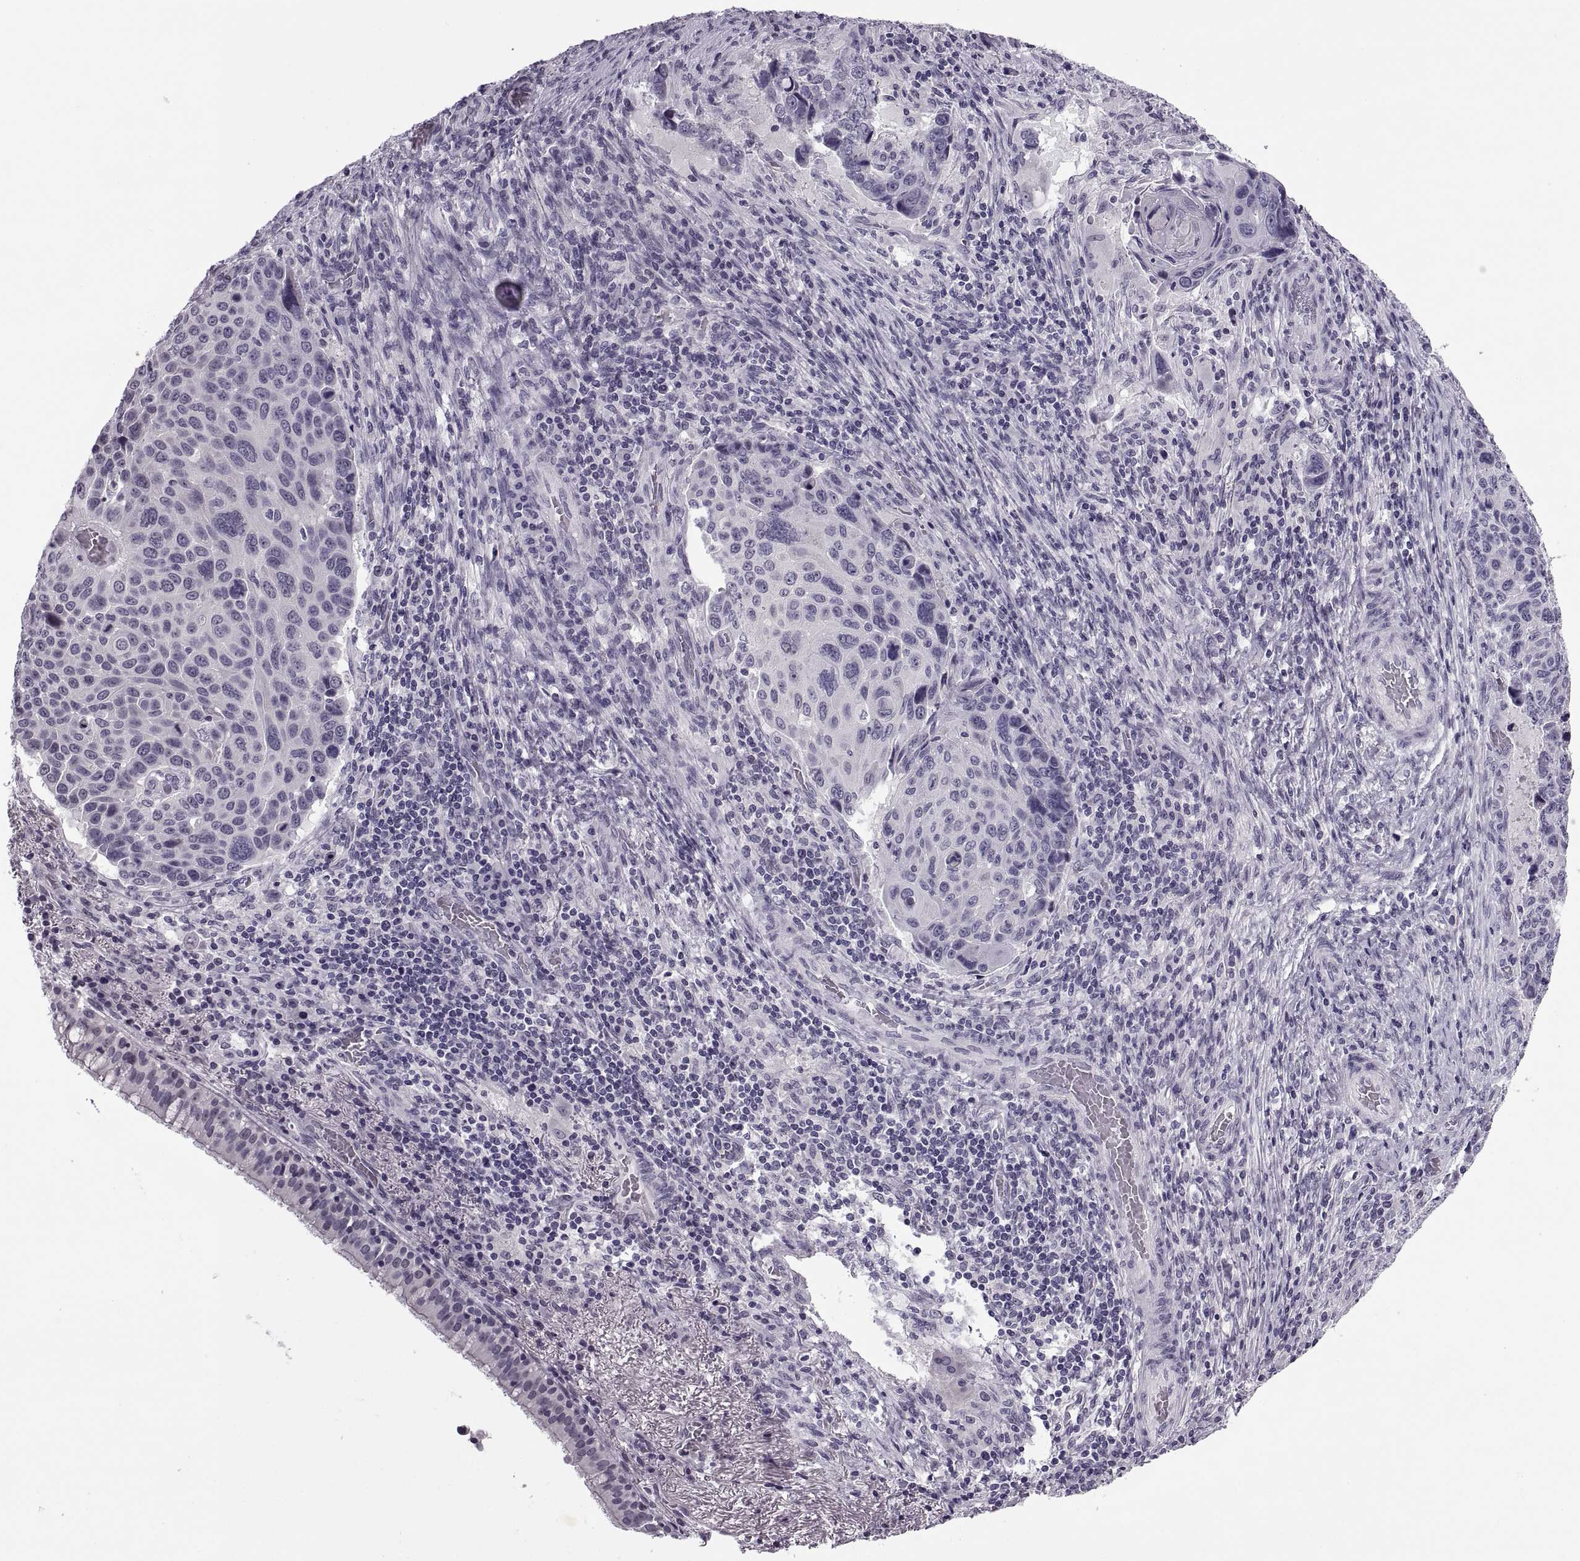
{"staining": {"intensity": "negative", "quantity": "none", "location": "none"}, "tissue": "lung cancer", "cell_type": "Tumor cells", "image_type": "cancer", "snomed": [{"axis": "morphology", "description": "Squamous cell carcinoma, NOS"}, {"axis": "topography", "description": "Lung"}], "caption": "Image shows no protein positivity in tumor cells of lung squamous cell carcinoma tissue. (DAB (3,3'-diaminobenzidine) IHC with hematoxylin counter stain).", "gene": "TBC1D3G", "patient": {"sex": "male", "age": 68}}